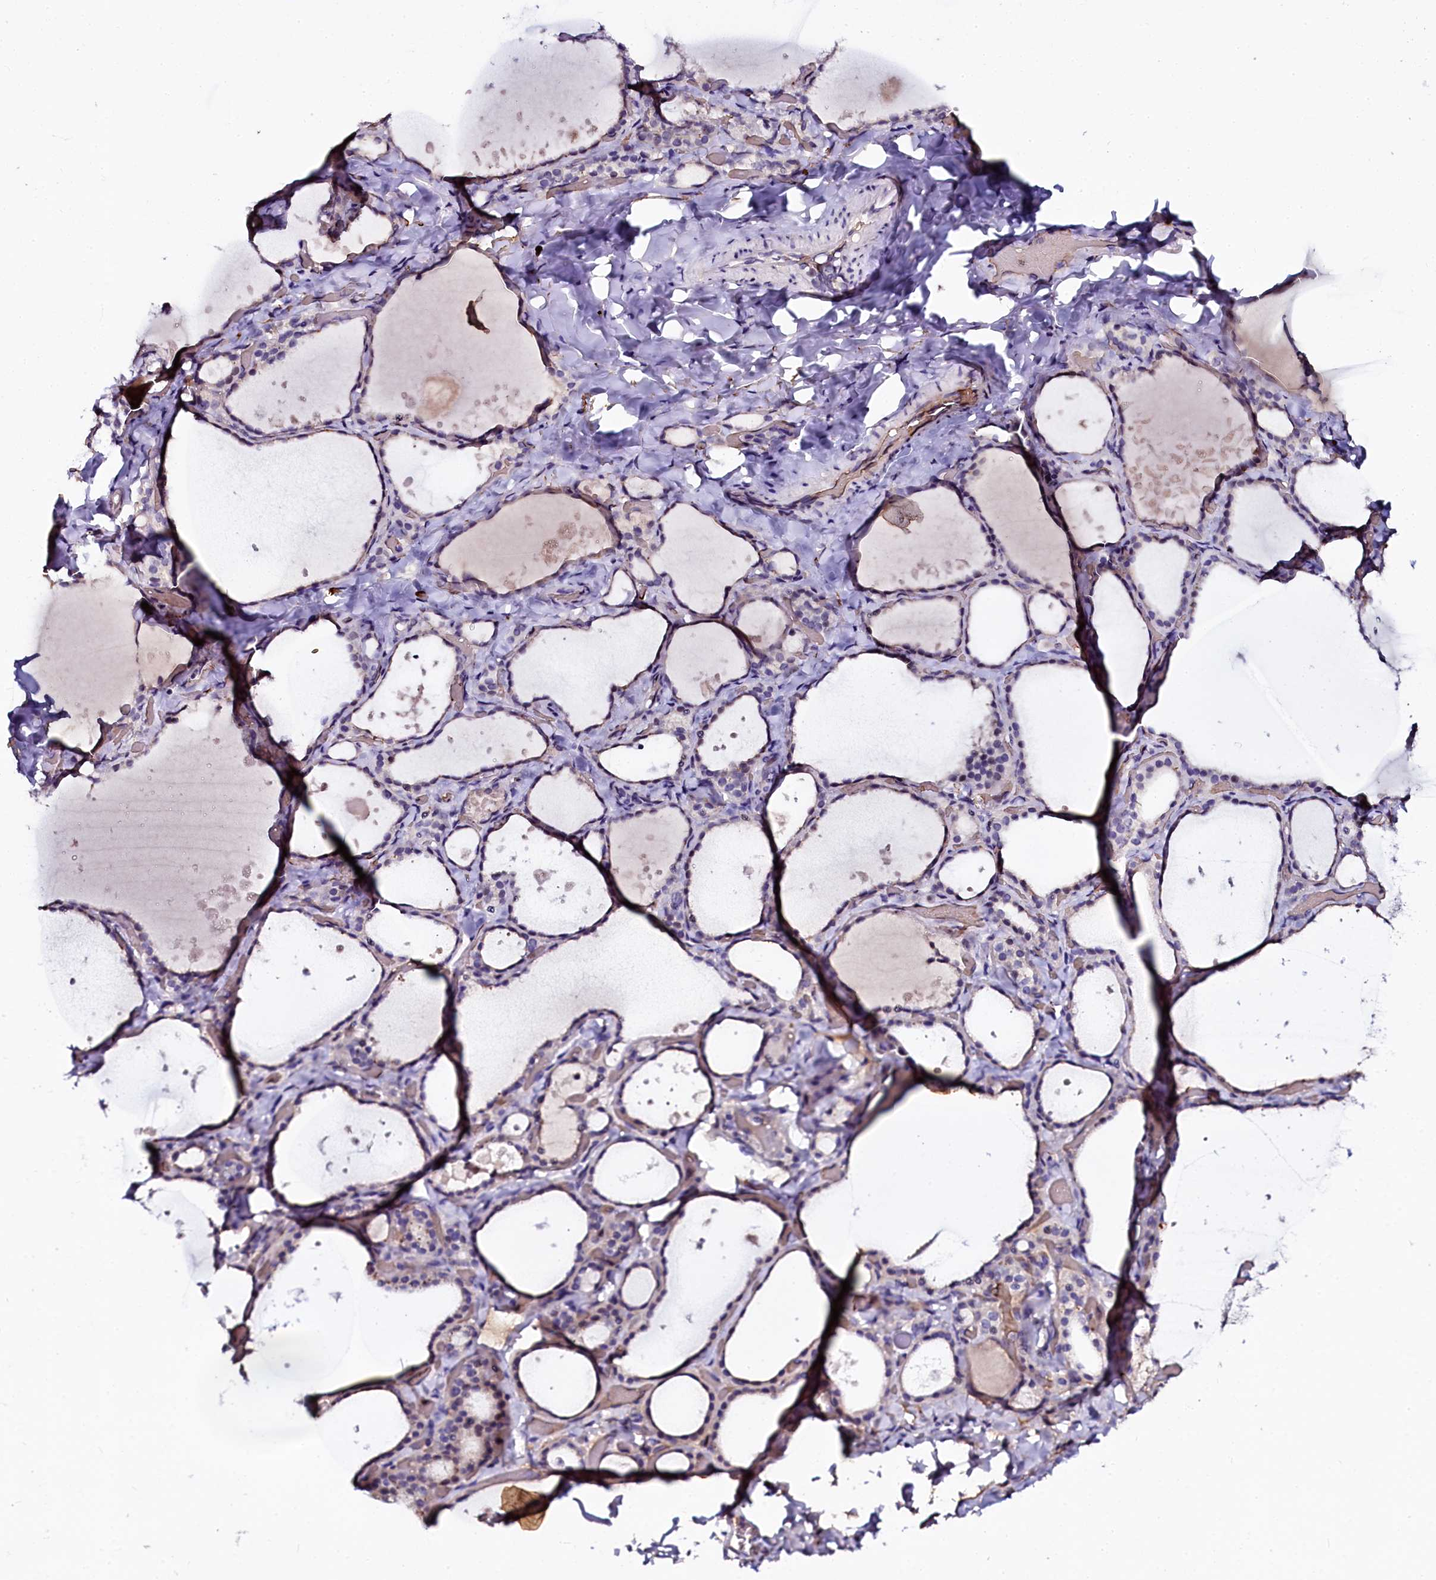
{"staining": {"intensity": "weak", "quantity": "<25%", "location": "cytoplasmic/membranous,nuclear"}, "tissue": "thyroid gland", "cell_type": "Glandular cells", "image_type": "normal", "snomed": [{"axis": "morphology", "description": "Normal tissue, NOS"}, {"axis": "topography", "description": "Thyroid gland"}], "caption": "The immunohistochemistry (IHC) micrograph has no significant staining in glandular cells of thyroid gland.", "gene": "CTDSPL2", "patient": {"sex": "female", "age": 44}}